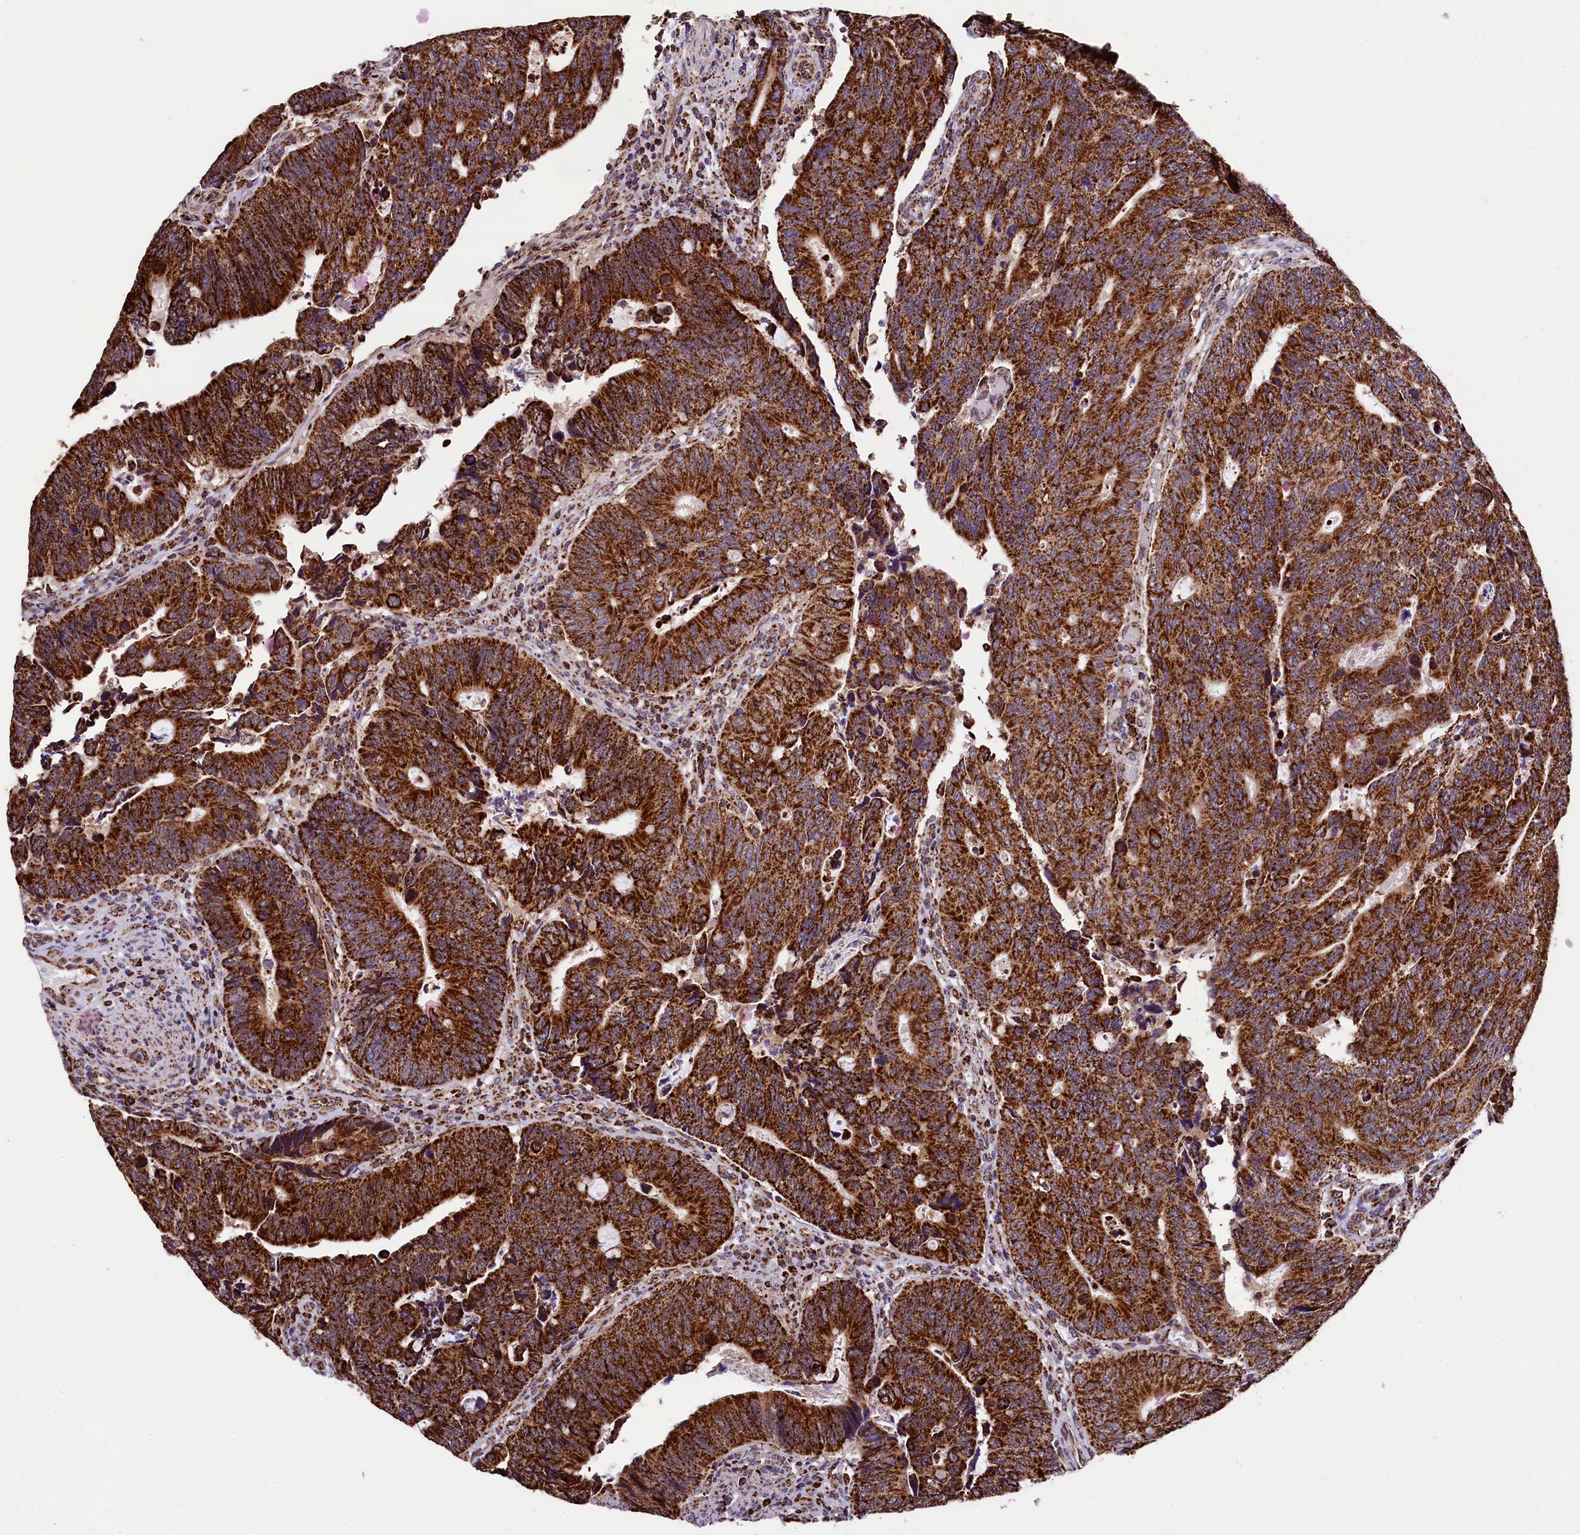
{"staining": {"intensity": "strong", "quantity": ">75%", "location": "cytoplasmic/membranous"}, "tissue": "colorectal cancer", "cell_type": "Tumor cells", "image_type": "cancer", "snomed": [{"axis": "morphology", "description": "Adenocarcinoma, NOS"}, {"axis": "topography", "description": "Colon"}], "caption": "DAB (3,3'-diaminobenzidine) immunohistochemical staining of colorectal adenocarcinoma displays strong cytoplasmic/membranous protein staining in about >75% of tumor cells.", "gene": "KLC2", "patient": {"sex": "male", "age": 87}}